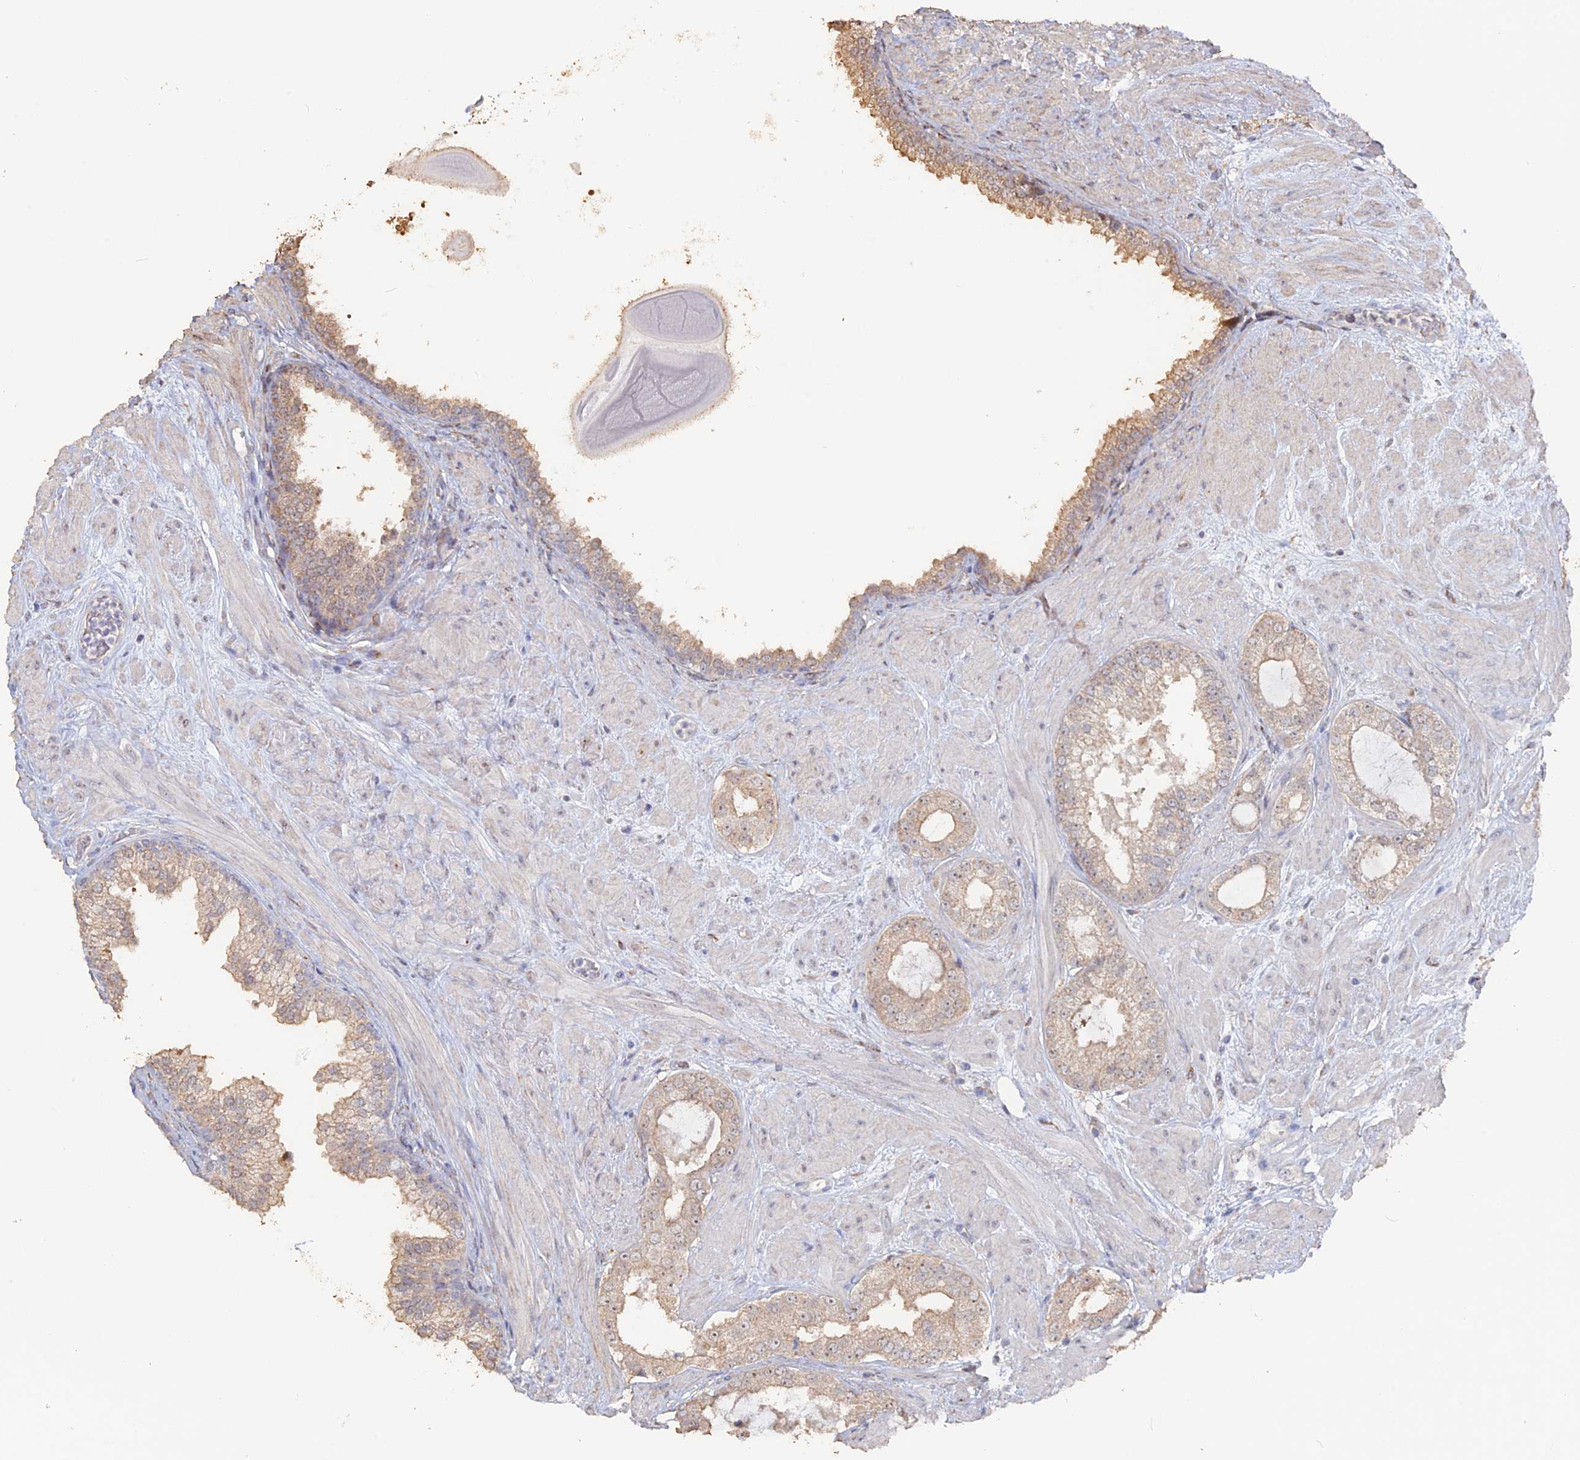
{"staining": {"intensity": "weak", "quantity": ">75%", "location": "cytoplasmic/membranous,nuclear"}, "tissue": "prostate cancer", "cell_type": "Tumor cells", "image_type": "cancer", "snomed": [{"axis": "morphology", "description": "Adenocarcinoma, High grade"}, {"axis": "topography", "description": "Prostate"}], "caption": "Prostate cancer (adenocarcinoma (high-grade)) stained with a protein marker displays weak staining in tumor cells.", "gene": "SEMG2", "patient": {"sex": "male", "age": 65}}